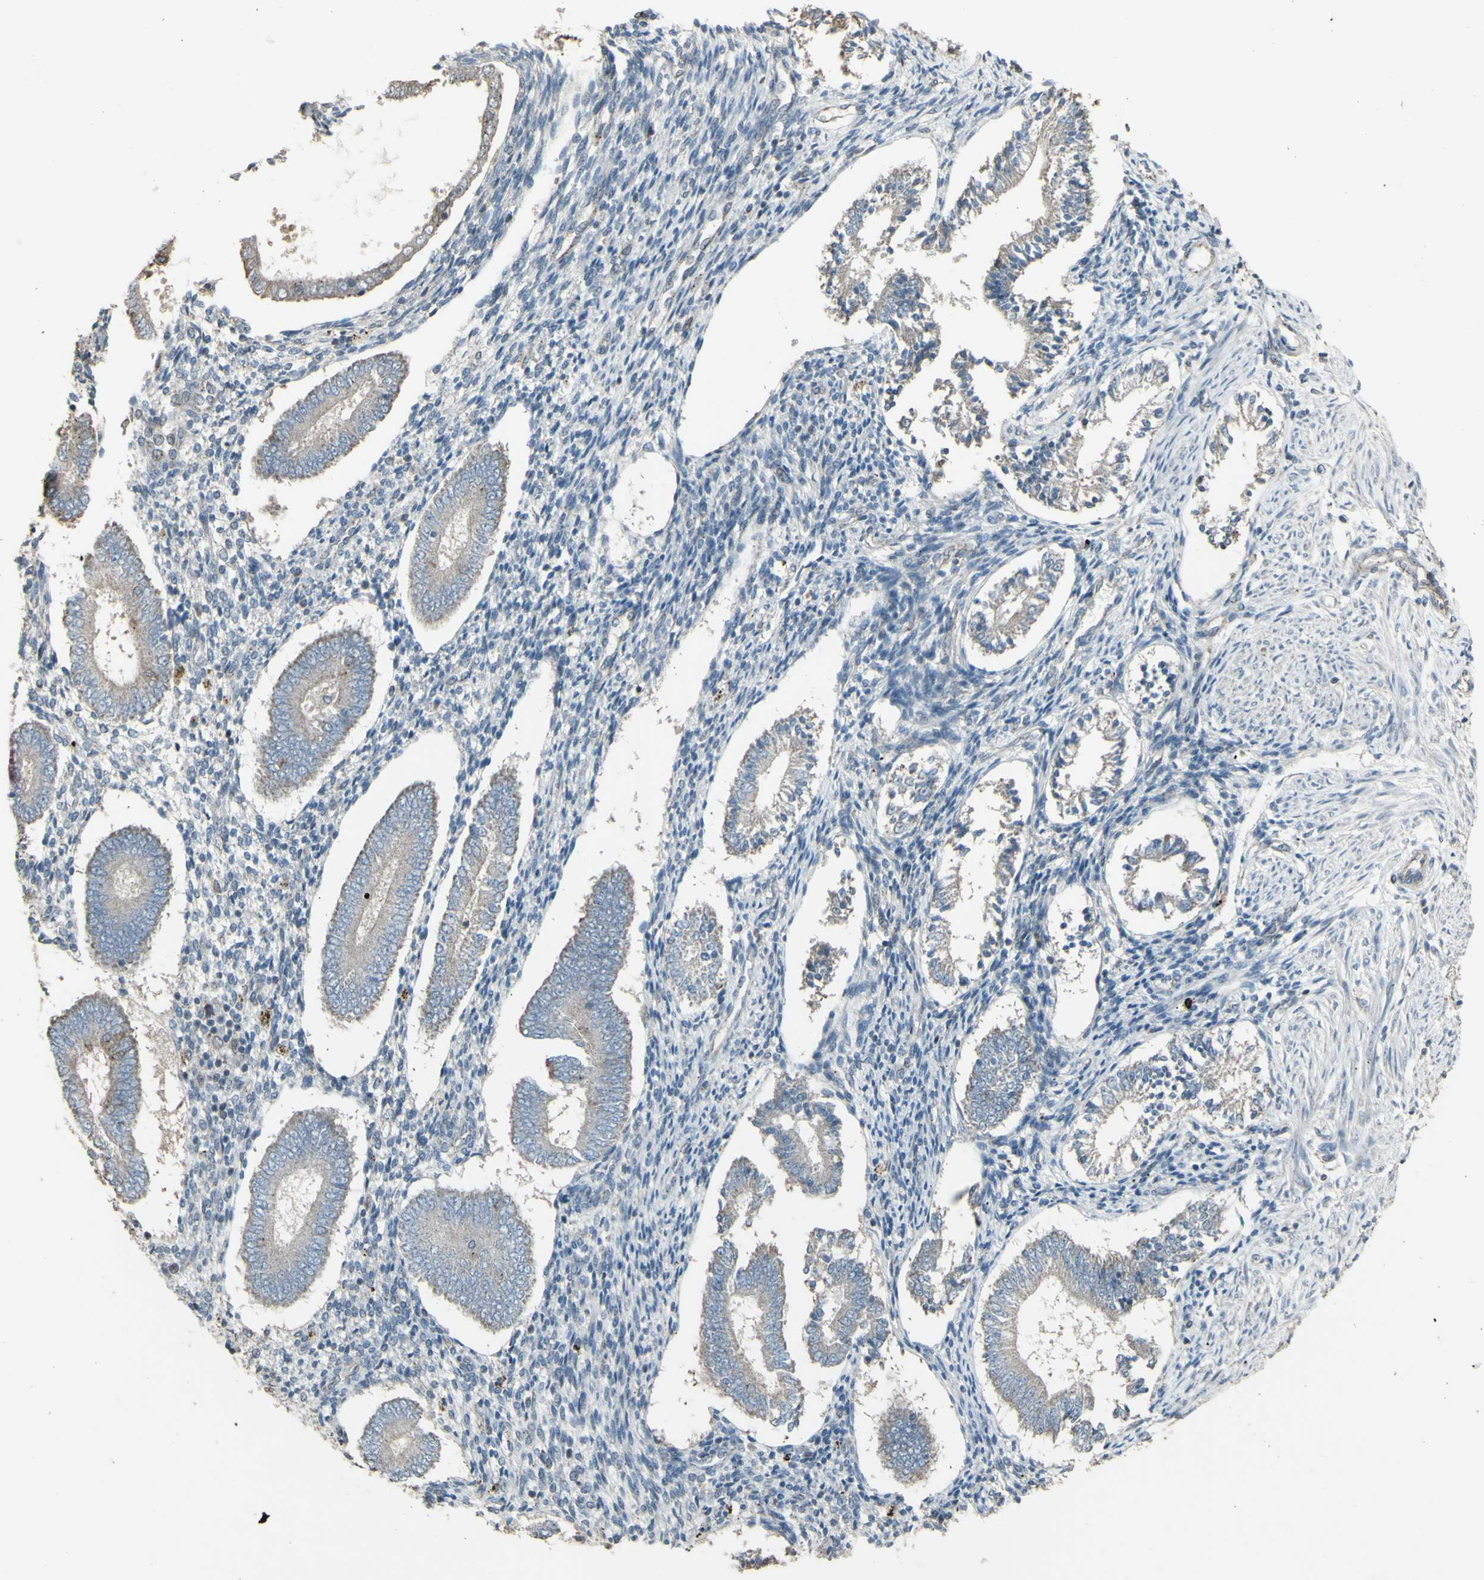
{"staining": {"intensity": "negative", "quantity": "none", "location": "none"}, "tissue": "endometrium", "cell_type": "Cells in endometrial stroma", "image_type": "normal", "snomed": [{"axis": "morphology", "description": "Normal tissue, NOS"}, {"axis": "topography", "description": "Endometrium"}], "caption": "This image is of unremarkable endometrium stained with immunohistochemistry (IHC) to label a protein in brown with the nuclei are counter-stained blue. There is no expression in cells in endometrial stroma.", "gene": "ENSG00000285526", "patient": {"sex": "female", "age": 42}}